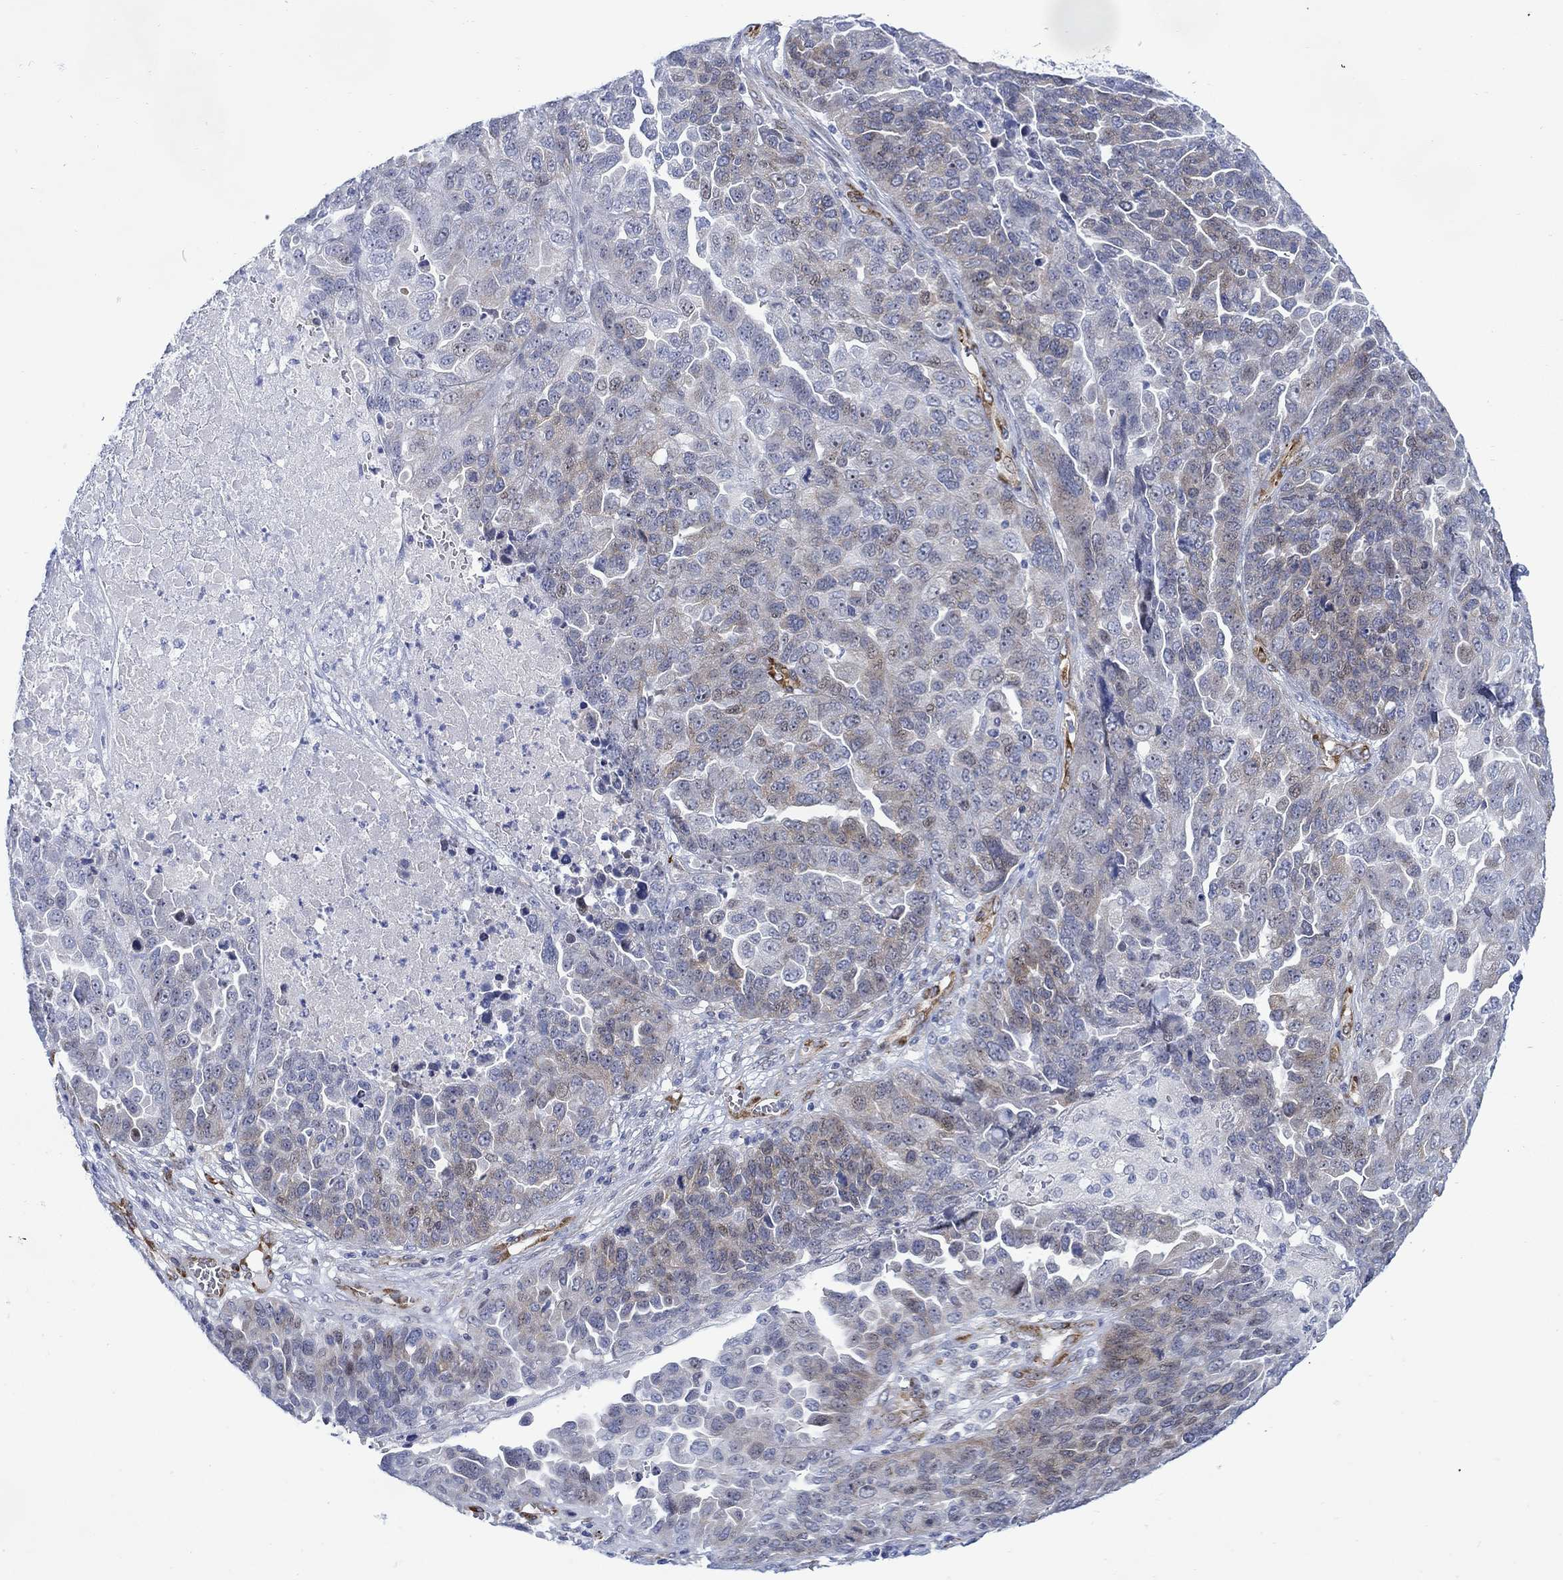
{"staining": {"intensity": "negative", "quantity": "none", "location": "none"}, "tissue": "ovarian cancer", "cell_type": "Tumor cells", "image_type": "cancer", "snomed": [{"axis": "morphology", "description": "Cystadenocarcinoma, serous, NOS"}, {"axis": "topography", "description": "Ovary"}], "caption": "Immunohistochemistry image of neoplastic tissue: ovarian serous cystadenocarcinoma stained with DAB (3,3'-diaminobenzidine) reveals no significant protein staining in tumor cells.", "gene": "KSR2", "patient": {"sex": "female", "age": 87}}